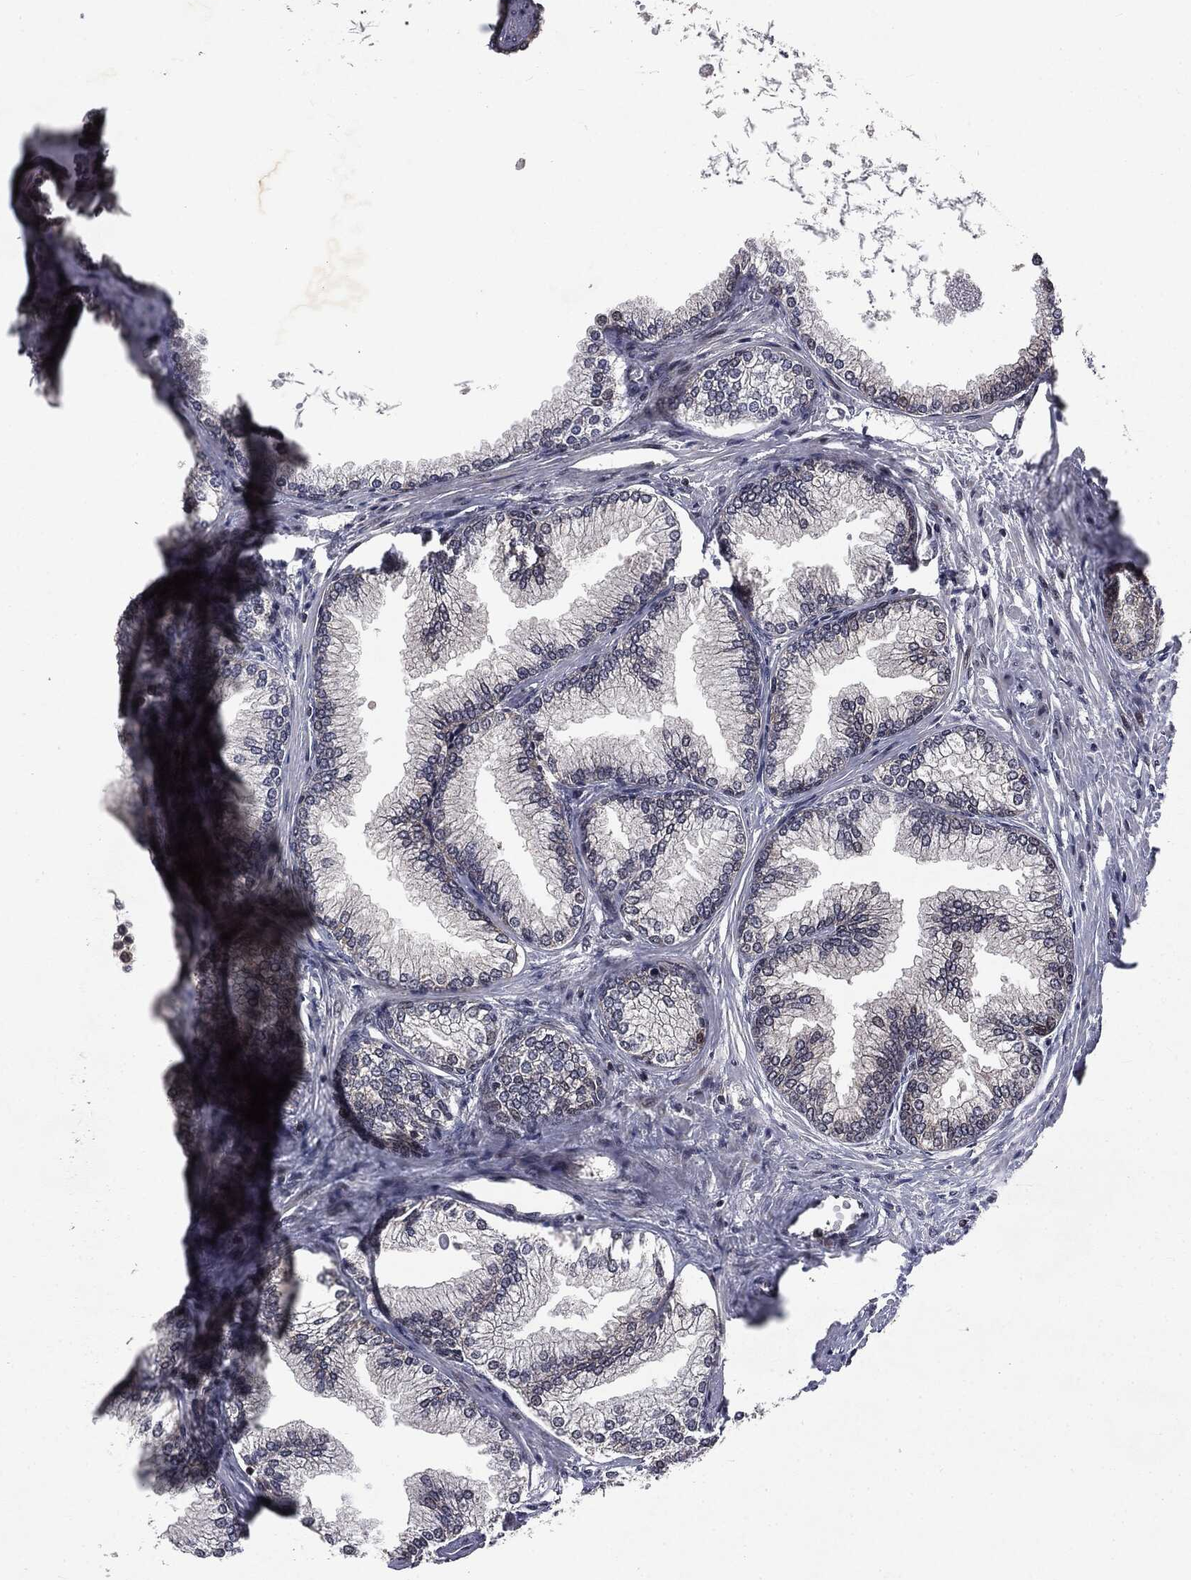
{"staining": {"intensity": "moderate", "quantity": "25%-75%", "location": "cytoplasmic/membranous,nuclear"}, "tissue": "prostate", "cell_type": "Glandular cells", "image_type": "normal", "snomed": [{"axis": "morphology", "description": "Normal tissue, NOS"}, {"axis": "topography", "description": "Prostate"}], "caption": "DAB immunohistochemical staining of unremarkable human prostate exhibits moderate cytoplasmic/membranous,nuclear protein positivity in approximately 25%-75% of glandular cells.", "gene": "STAU2", "patient": {"sex": "male", "age": 72}}